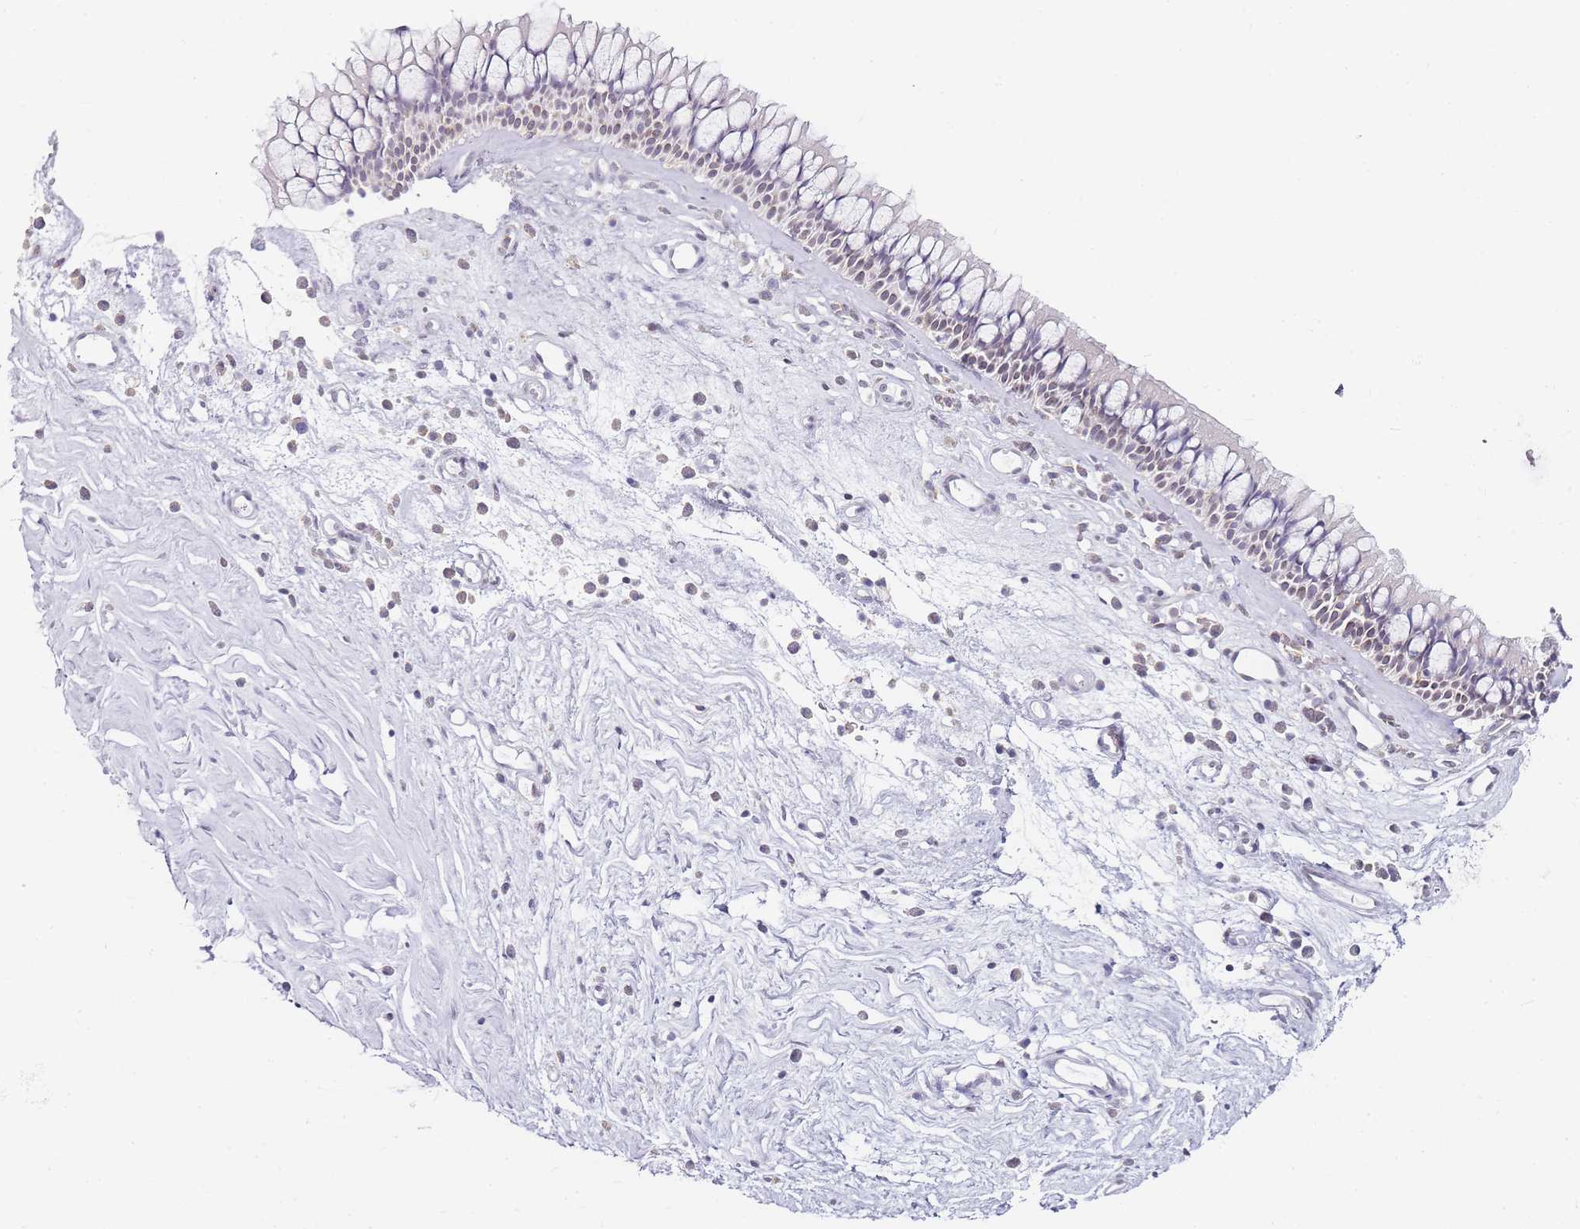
{"staining": {"intensity": "weak", "quantity": "<25%", "location": "nuclear"}, "tissue": "nasopharynx", "cell_type": "Respiratory epithelial cells", "image_type": "normal", "snomed": [{"axis": "morphology", "description": "Normal tissue, NOS"}, {"axis": "morphology", "description": "Inflammation, NOS"}, {"axis": "morphology", "description": "Malignant melanoma, Metastatic site"}, {"axis": "topography", "description": "Nasopharynx"}], "caption": "This is an immunohistochemistry micrograph of benign nasopharynx. There is no staining in respiratory epithelial cells.", "gene": "JAKMIP1", "patient": {"sex": "male", "age": 70}}